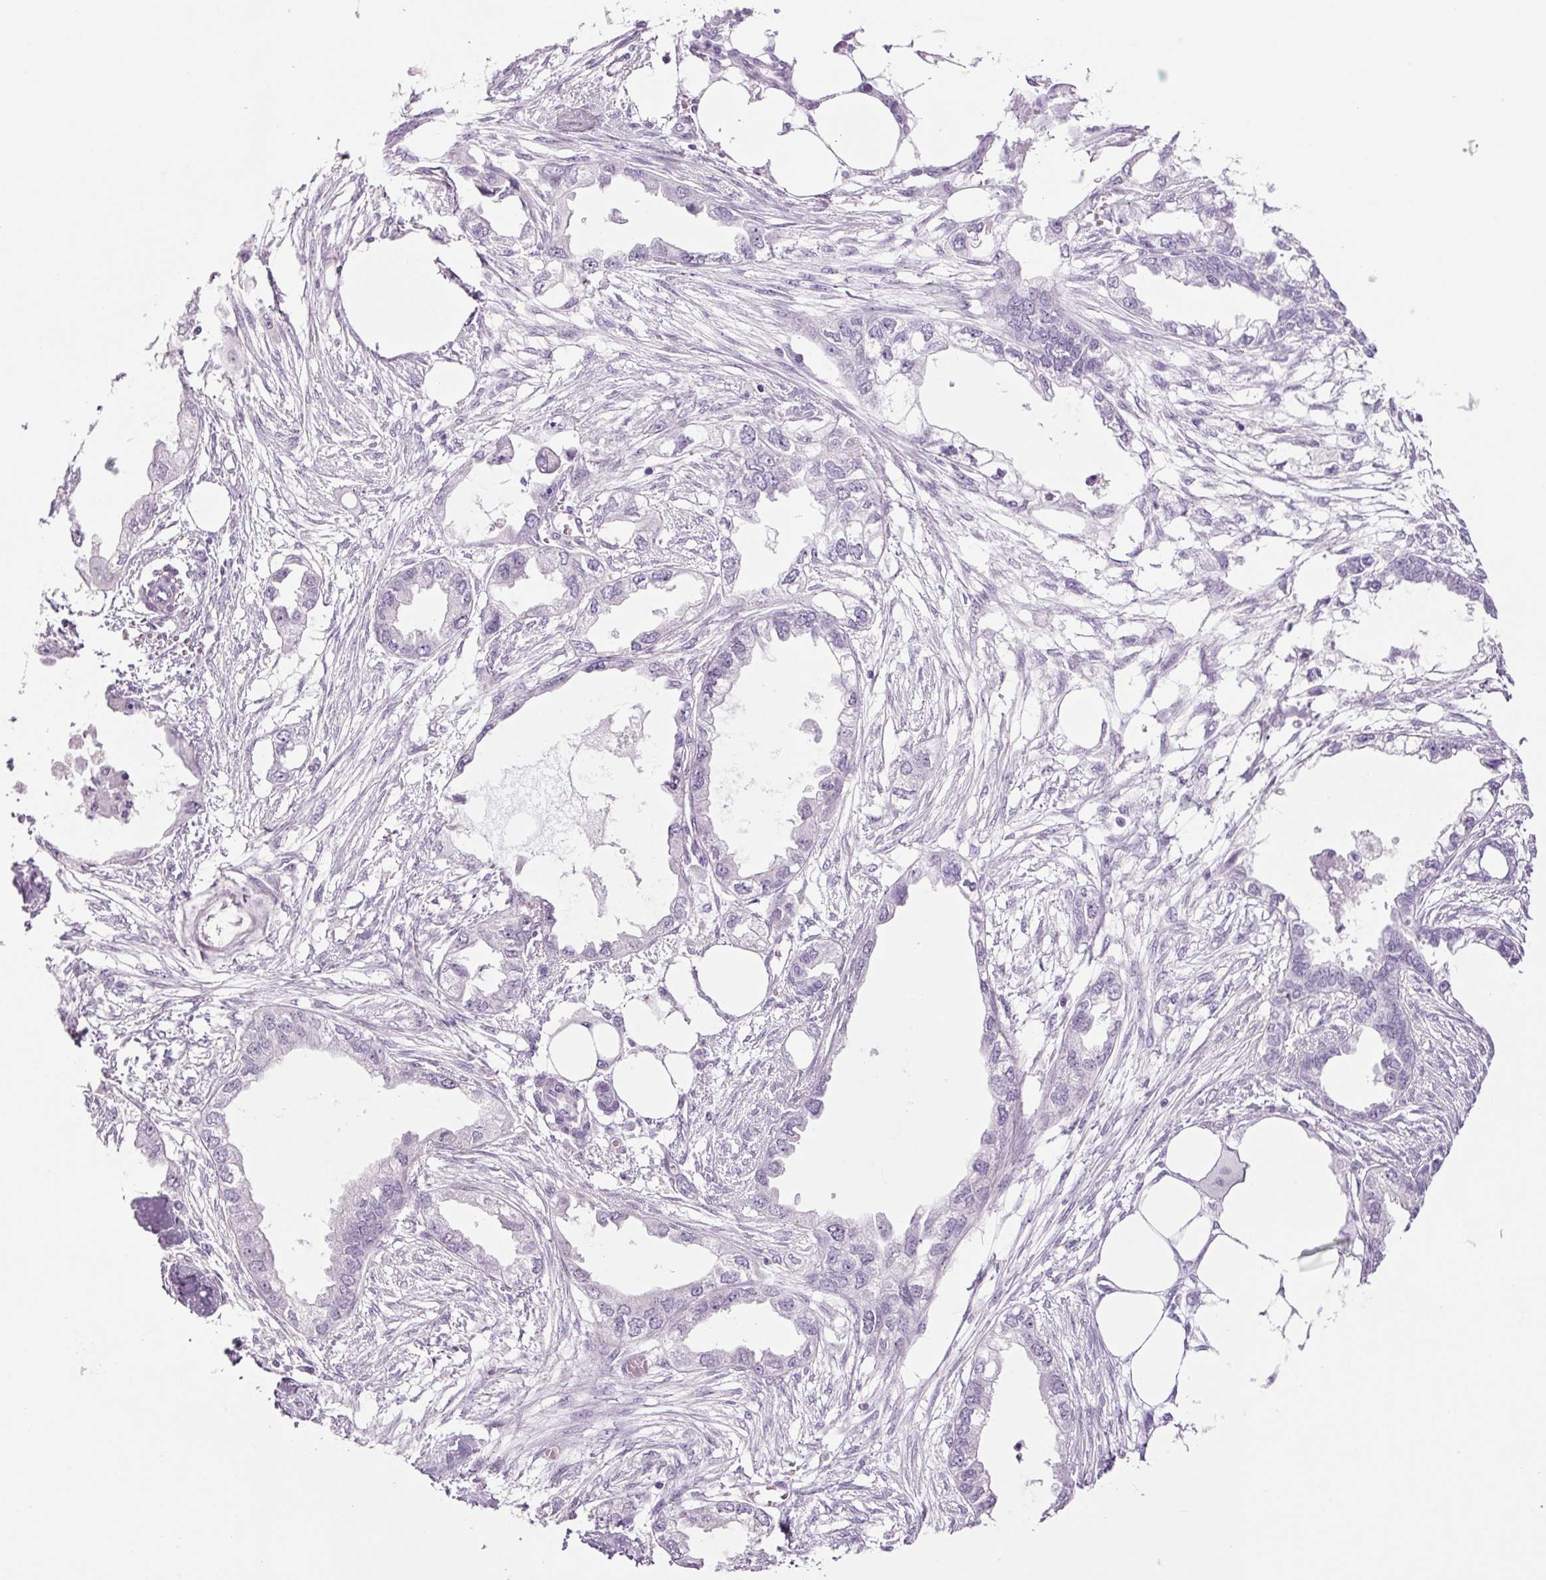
{"staining": {"intensity": "negative", "quantity": "none", "location": "none"}, "tissue": "endometrial cancer", "cell_type": "Tumor cells", "image_type": "cancer", "snomed": [{"axis": "morphology", "description": "Adenocarcinoma, NOS"}, {"axis": "morphology", "description": "Adenocarcinoma, metastatic, NOS"}, {"axis": "topography", "description": "Adipose tissue"}, {"axis": "topography", "description": "Endometrium"}], "caption": "A photomicrograph of human endometrial metastatic adenocarcinoma is negative for staining in tumor cells.", "gene": "PPP1R1A", "patient": {"sex": "female", "age": 67}}